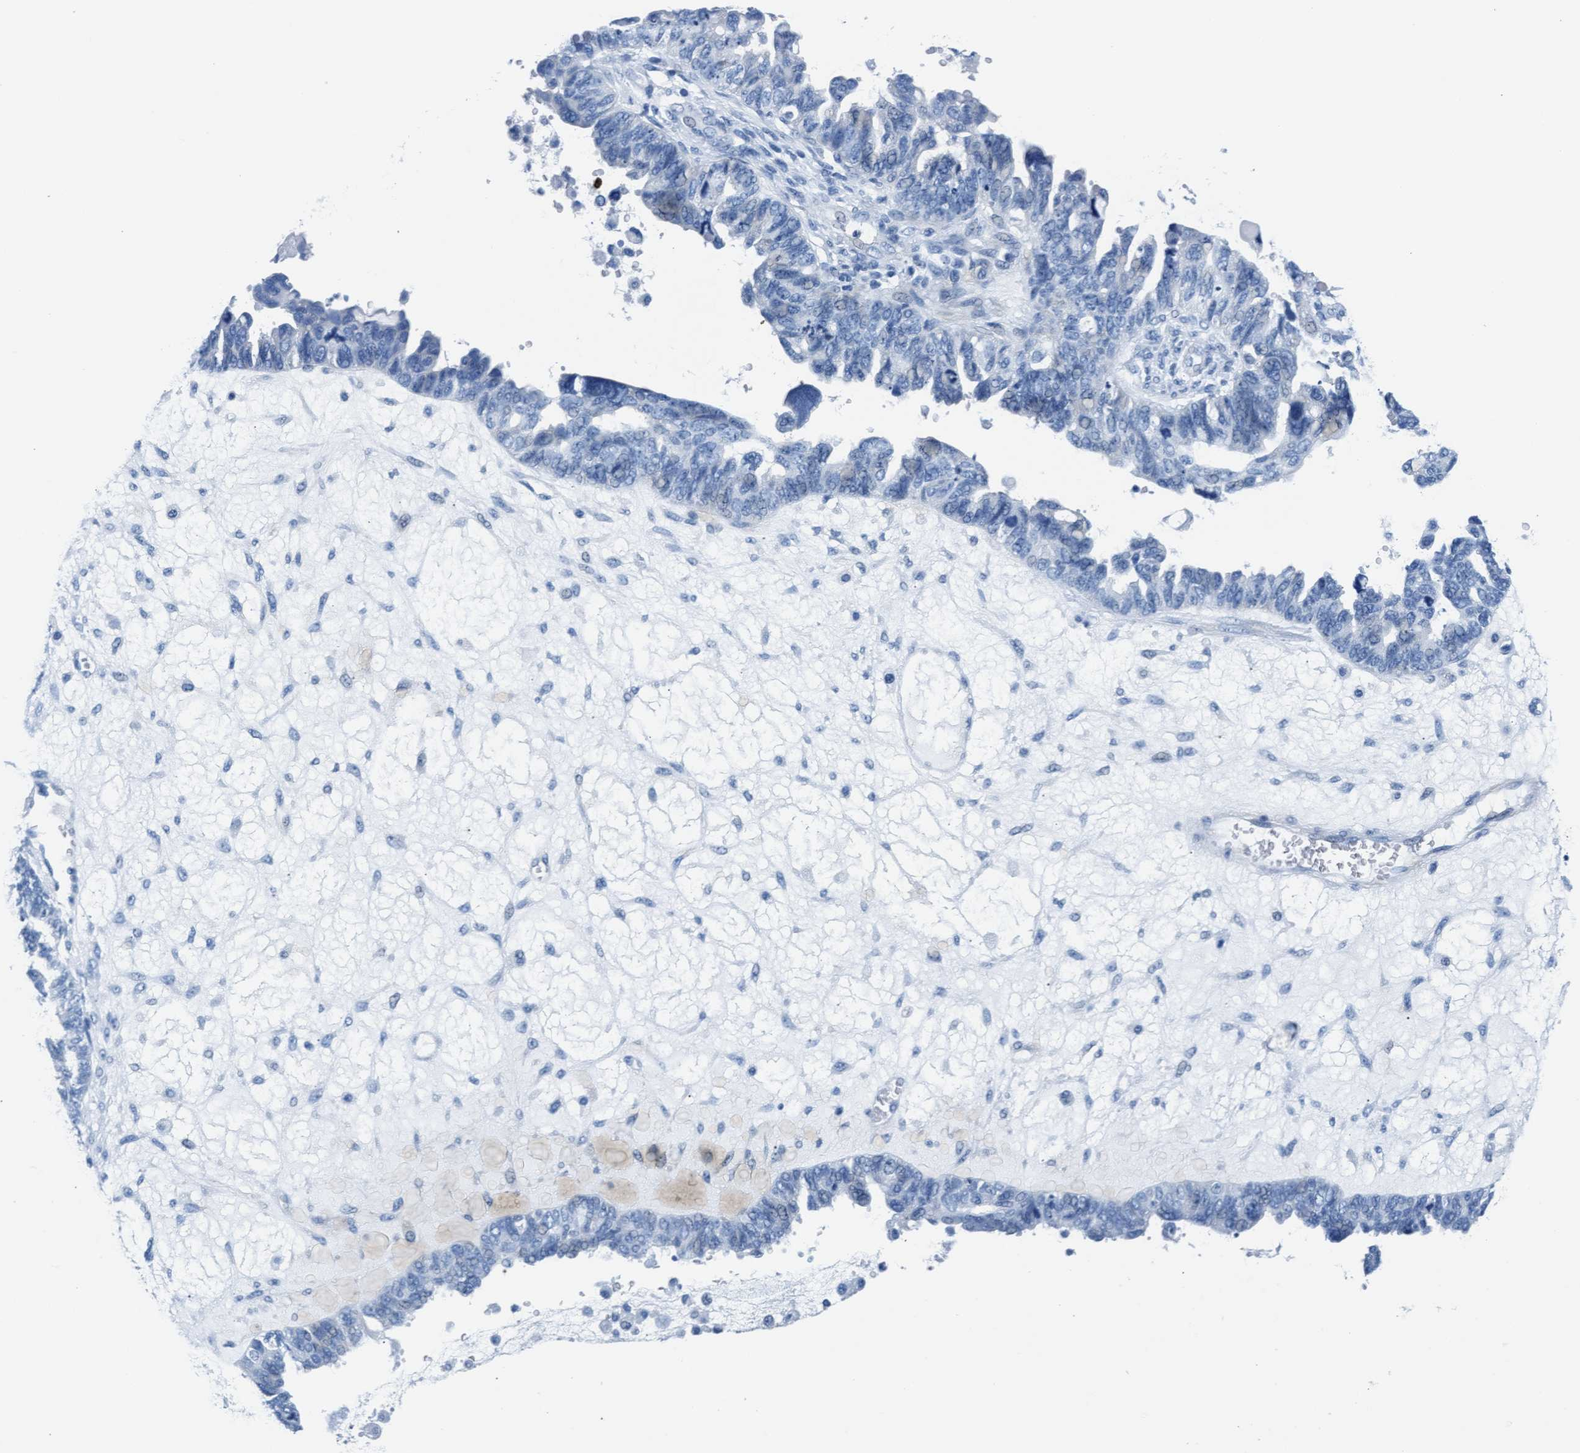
{"staining": {"intensity": "negative", "quantity": "none", "location": "none"}, "tissue": "ovarian cancer", "cell_type": "Tumor cells", "image_type": "cancer", "snomed": [{"axis": "morphology", "description": "Cystadenocarcinoma, serous, NOS"}, {"axis": "topography", "description": "Ovary"}], "caption": "Histopathology image shows no protein staining in tumor cells of ovarian serous cystadenocarcinoma tissue.", "gene": "MMP8", "patient": {"sex": "female", "age": 79}}